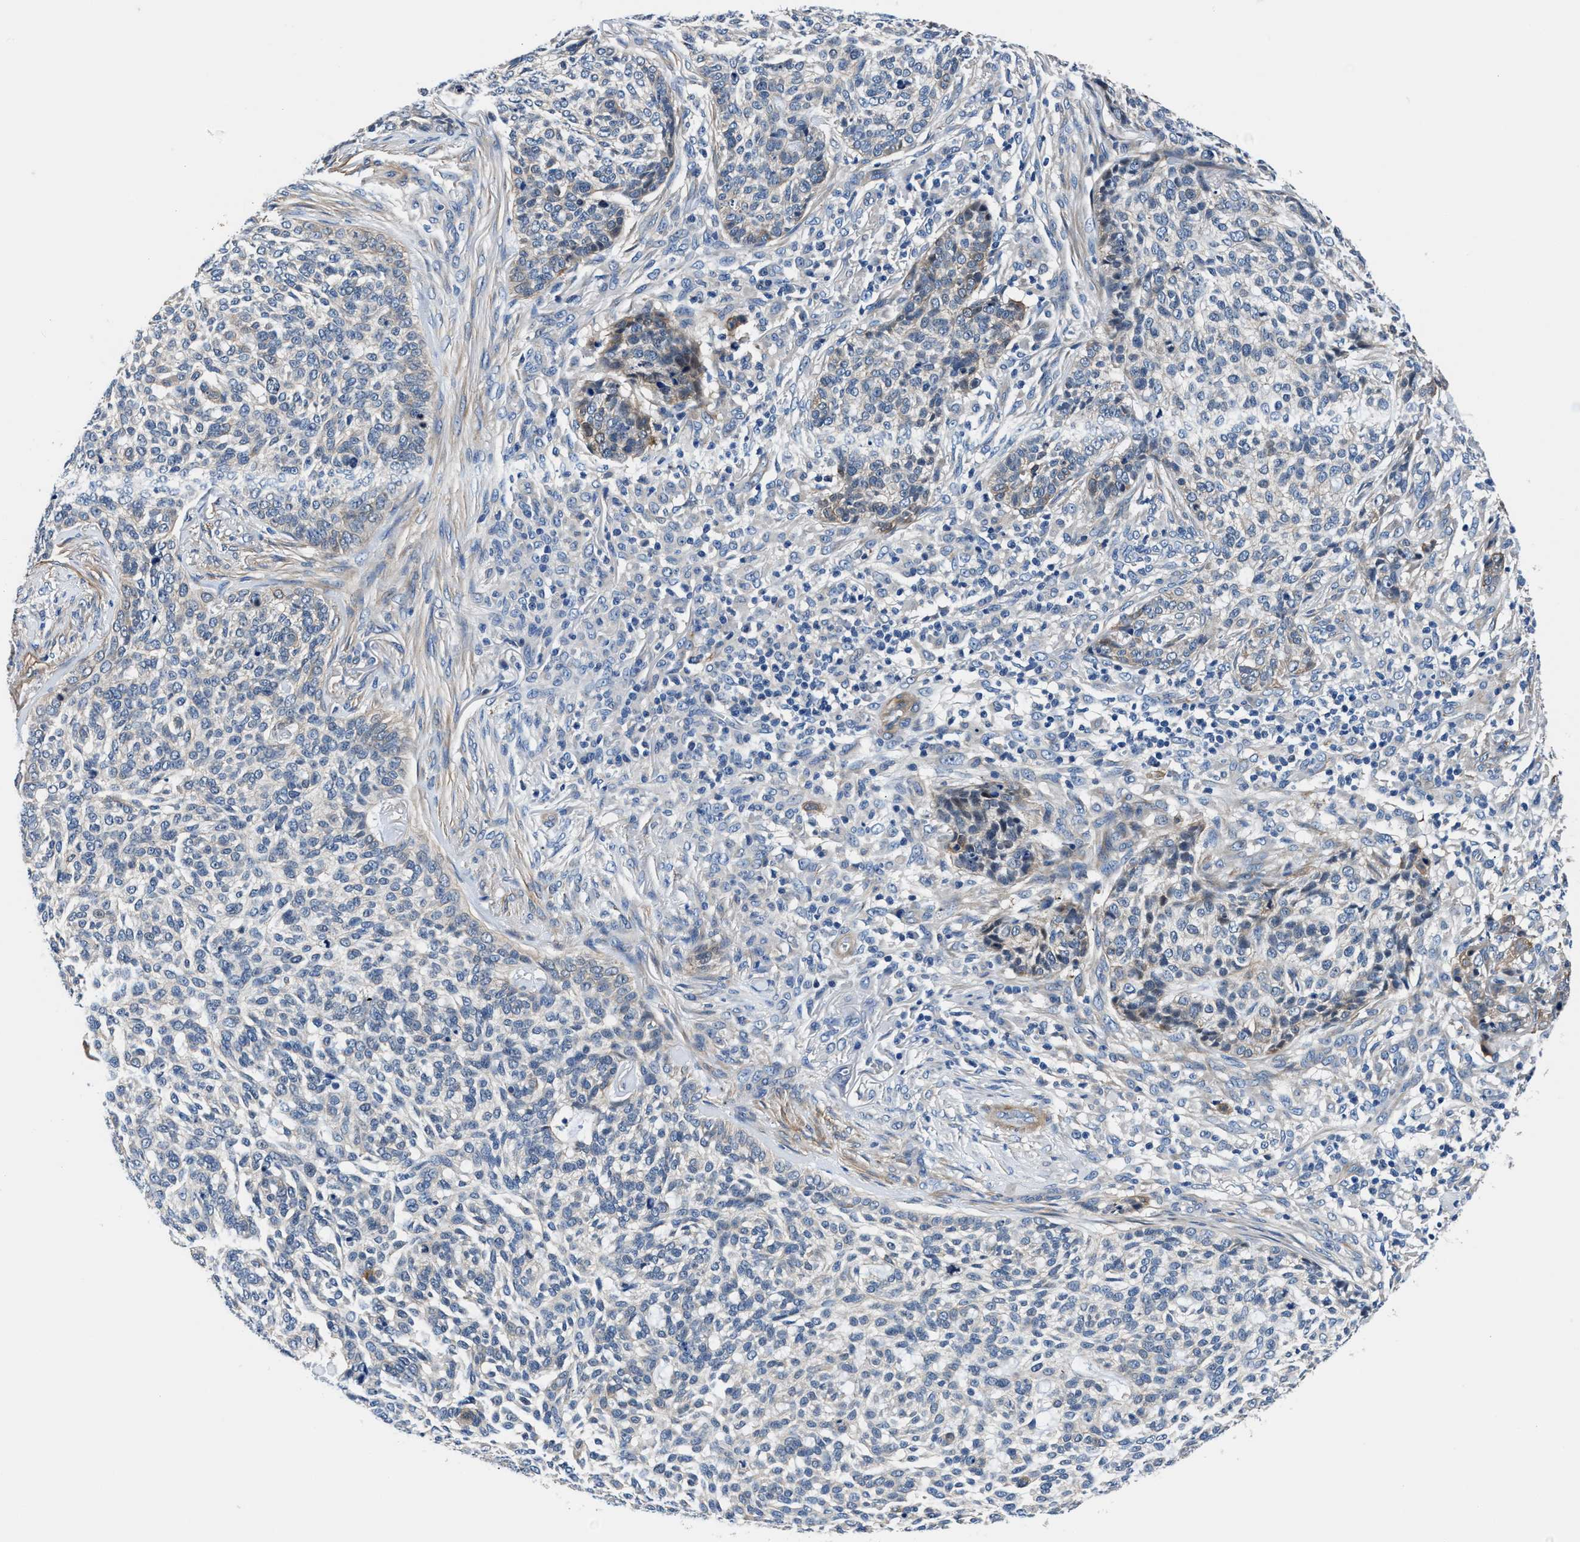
{"staining": {"intensity": "weak", "quantity": "<25%", "location": "cytoplasmic/membranous"}, "tissue": "skin cancer", "cell_type": "Tumor cells", "image_type": "cancer", "snomed": [{"axis": "morphology", "description": "Basal cell carcinoma"}, {"axis": "topography", "description": "Skin"}], "caption": "This micrograph is of skin cancer (basal cell carcinoma) stained with IHC to label a protein in brown with the nuclei are counter-stained blue. There is no positivity in tumor cells. (DAB (3,3'-diaminobenzidine) immunohistochemistry (IHC) visualized using brightfield microscopy, high magnification).", "gene": "PARG", "patient": {"sex": "female", "age": 64}}